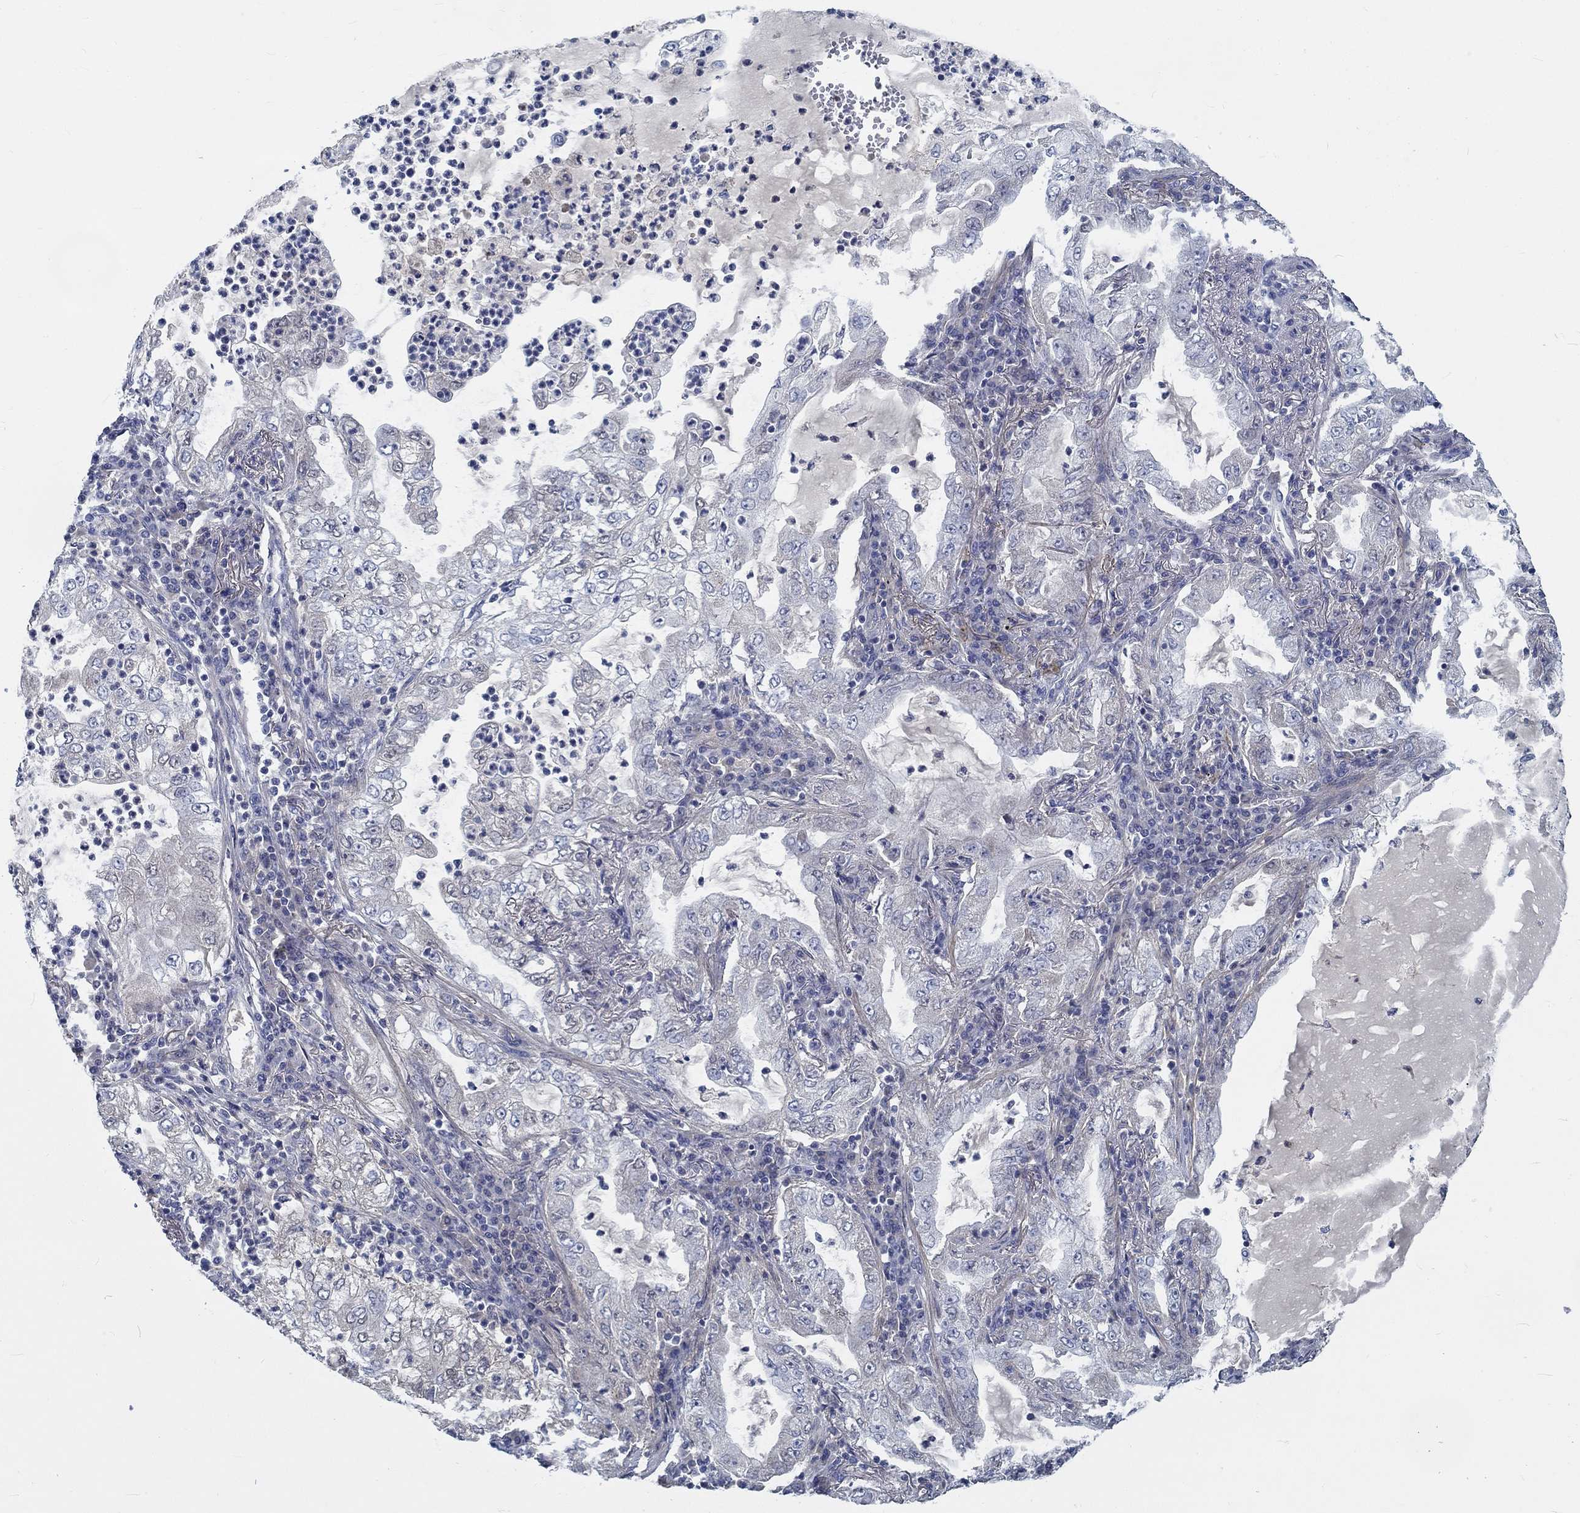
{"staining": {"intensity": "negative", "quantity": "none", "location": "none"}, "tissue": "lung cancer", "cell_type": "Tumor cells", "image_type": "cancer", "snomed": [{"axis": "morphology", "description": "Adenocarcinoma, NOS"}, {"axis": "topography", "description": "Lung"}], "caption": "Immunohistochemistry (IHC) image of neoplastic tissue: adenocarcinoma (lung) stained with DAB (3,3'-diaminobenzidine) exhibits no significant protein positivity in tumor cells. Brightfield microscopy of immunohistochemistry stained with DAB (brown) and hematoxylin (blue), captured at high magnification.", "gene": "MYBPC1", "patient": {"sex": "female", "age": 73}}